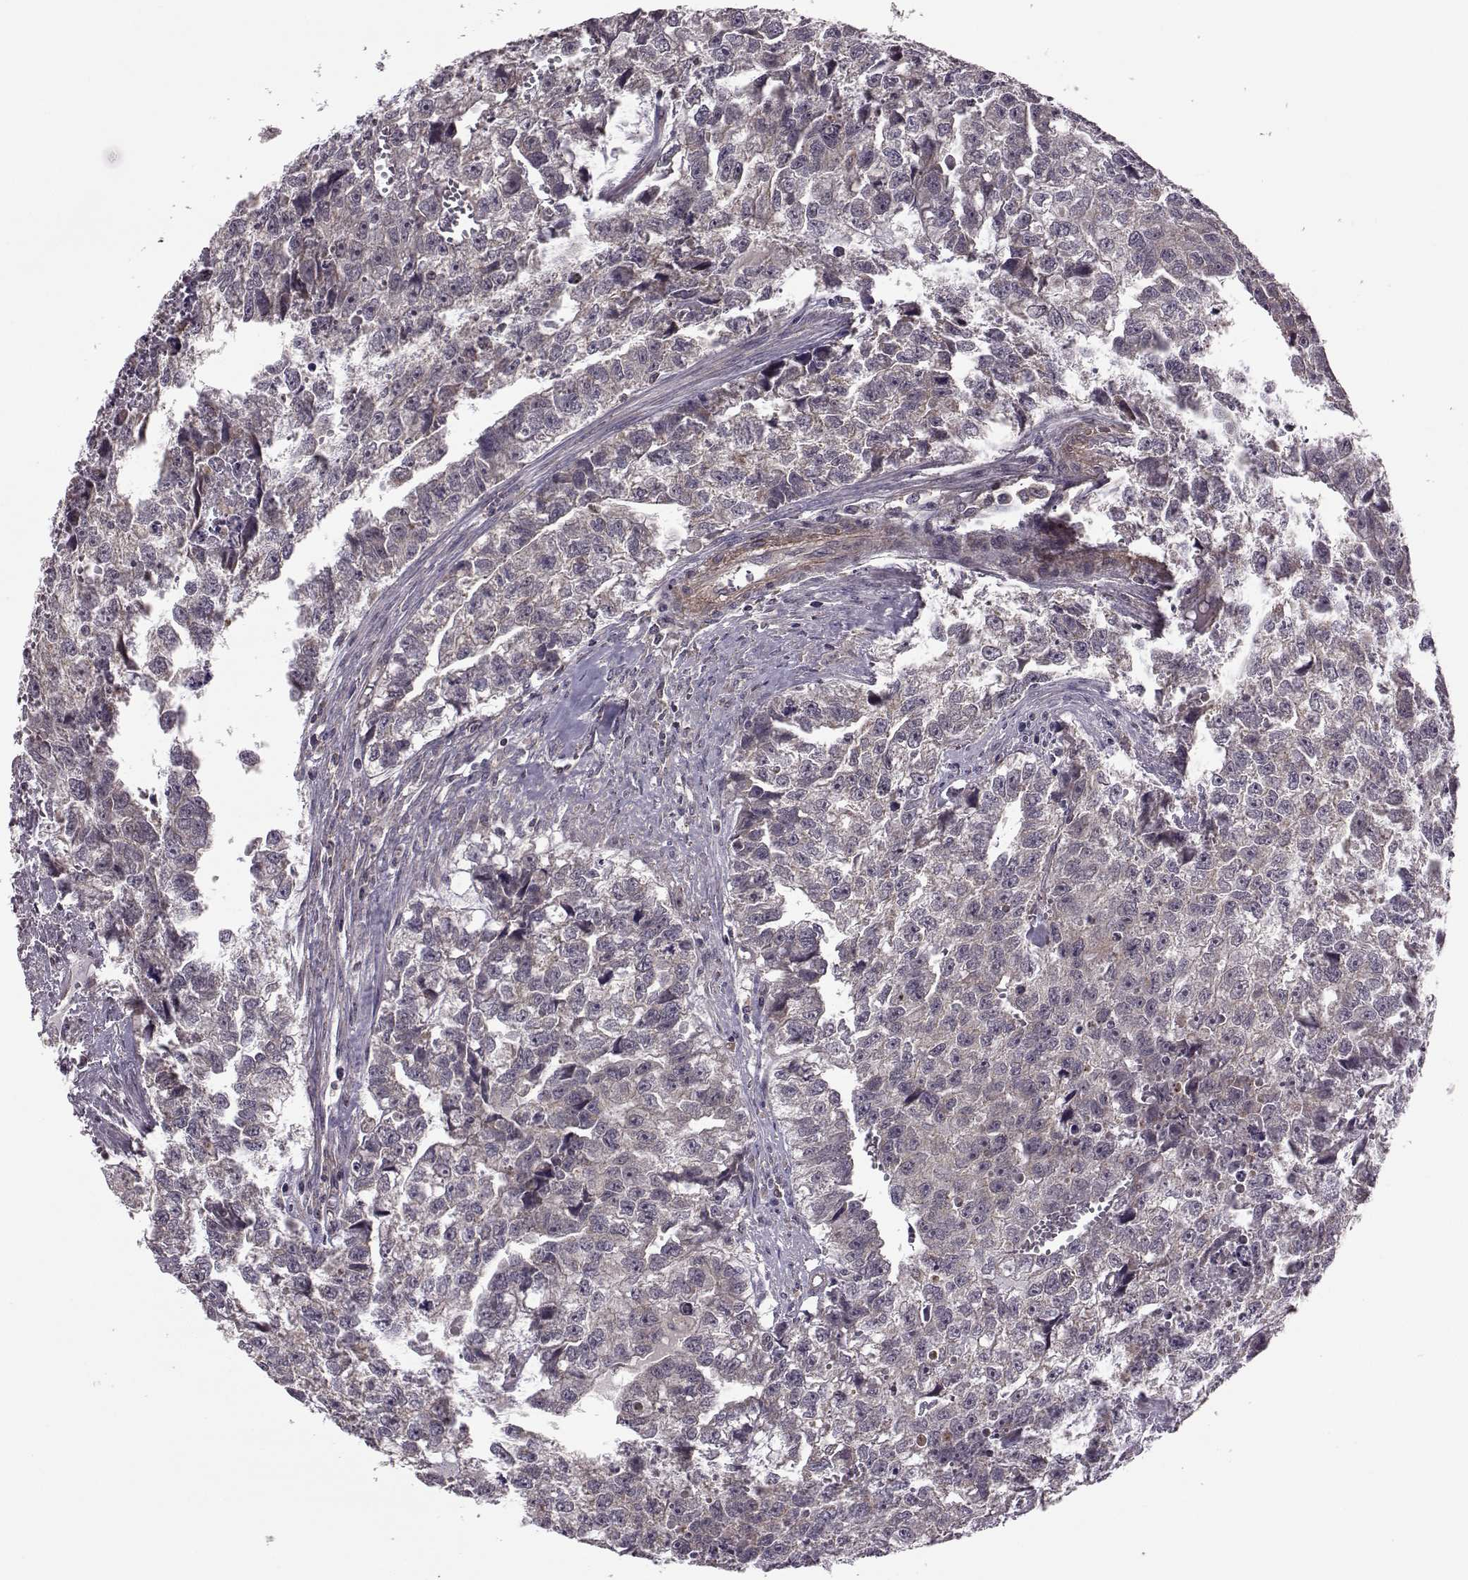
{"staining": {"intensity": "weak", "quantity": "25%-75%", "location": "cytoplasmic/membranous"}, "tissue": "testis cancer", "cell_type": "Tumor cells", "image_type": "cancer", "snomed": [{"axis": "morphology", "description": "Carcinoma, Embryonal, NOS"}, {"axis": "morphology", "description": "Teratoma, malignant, NOS"}, {"axis": "topography", "description": "Testis"}], "caption": "This image exhibits IHC staining of testis teratoma (malignant), with low weak cytoplasmic/membranous expression in about 25%-75% of tumor cells.", "gene": "FNIP2", "patient": {"sex": "male", "age": 44}}